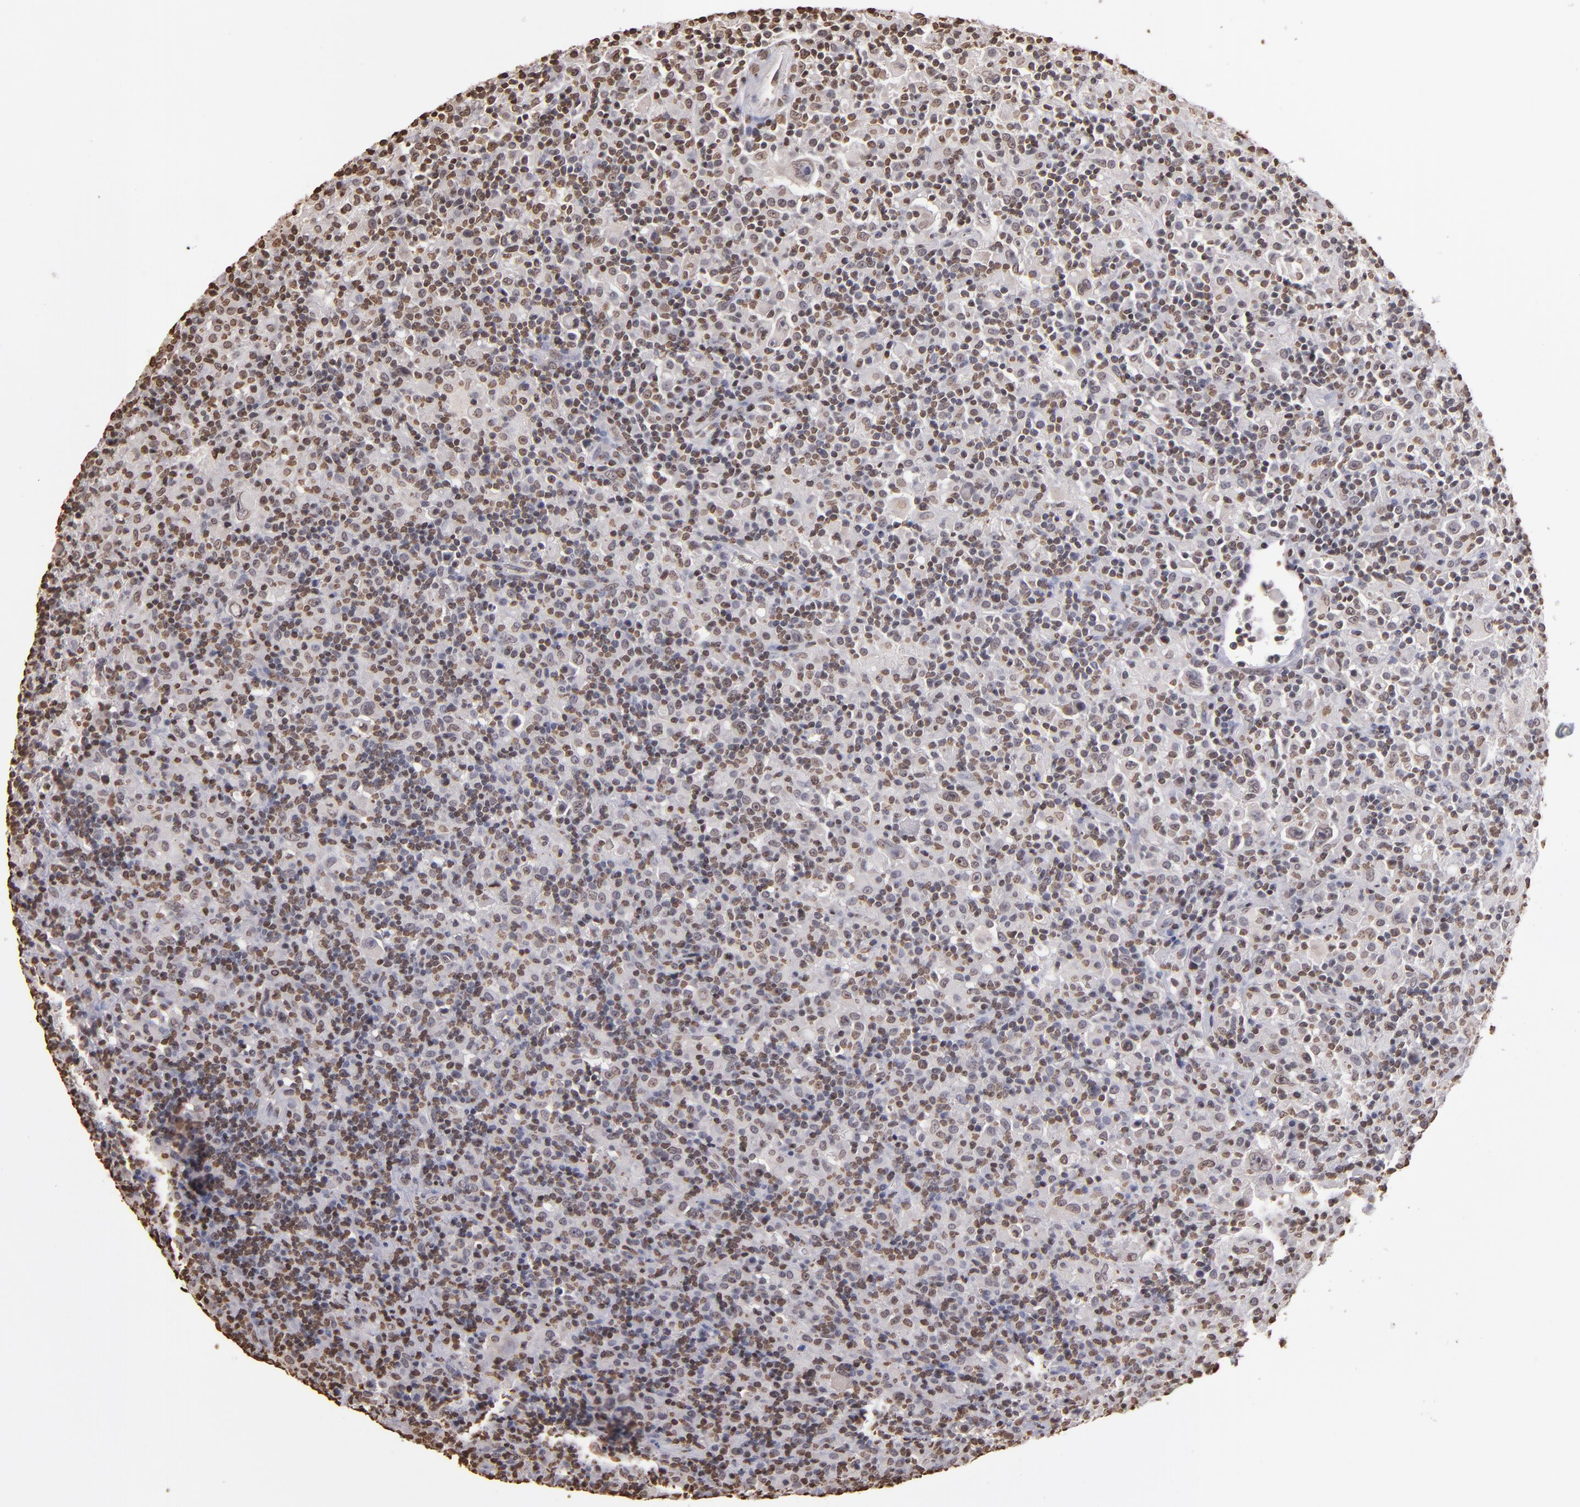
{"staining": {"intensity": "moderate", "quantity": "25%-75%", "location": "nuclear"}, "tissue": "lymphoma", "cell_type": "Tumor cells", "image_type": "cancer", "snomed": [{"axis": "morphology", "description": "Hodgkin's disease, NOS"}, {"axis": "topography", "description": "Lymph node"}], "caption": "Lymphoma stained with DAB immunohistochemistry (IHC) displays medium levels of moderate nuclear expression in about 25%-75% of tumor cells.", "gene": "LBX1", "patient": {"sex": "male", "age": 46}}